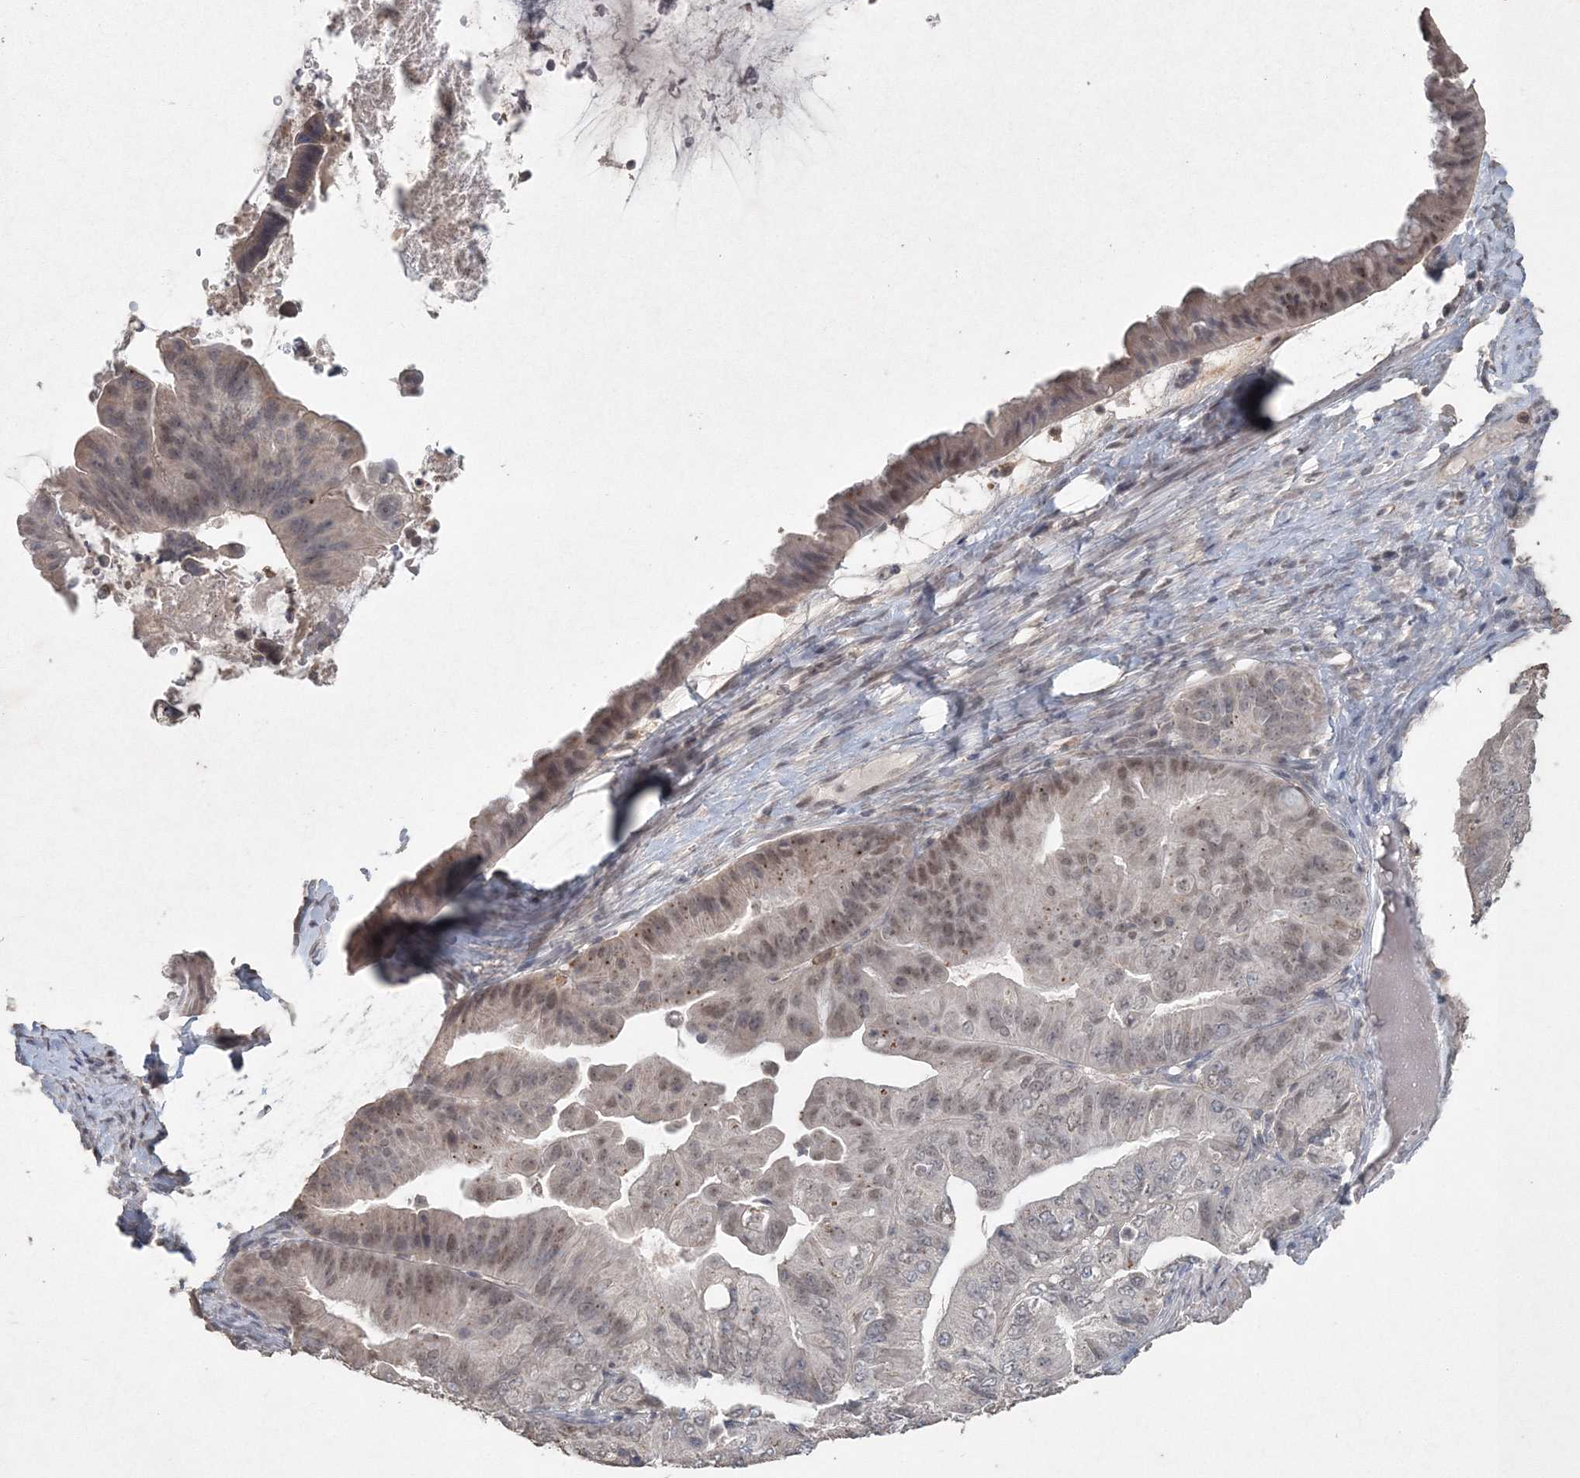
{"staining": {"intensity": "weak", "quantity": "<25%", "location": "nuclear"}, "tissue": "ovarian cancer", "cell_type": "Tumor cells", "image_type": "cancer", "snomed": [{"axis": "morphology", "description": "Cystadenocarcinoma, mucinous, NOS"}, {"axis": "topography", "description": "Ovary"}], "caption": "Tumor cells show no significant protein expression in ovarian cancer (mucinous cystadenocarcinoma). (Brightfield microscopy of DAB (3,3'-diaminobenzidine) IHC at high magnification).", "gene": "UIMC1", "patient": {"sex": "female", "age": 61}}